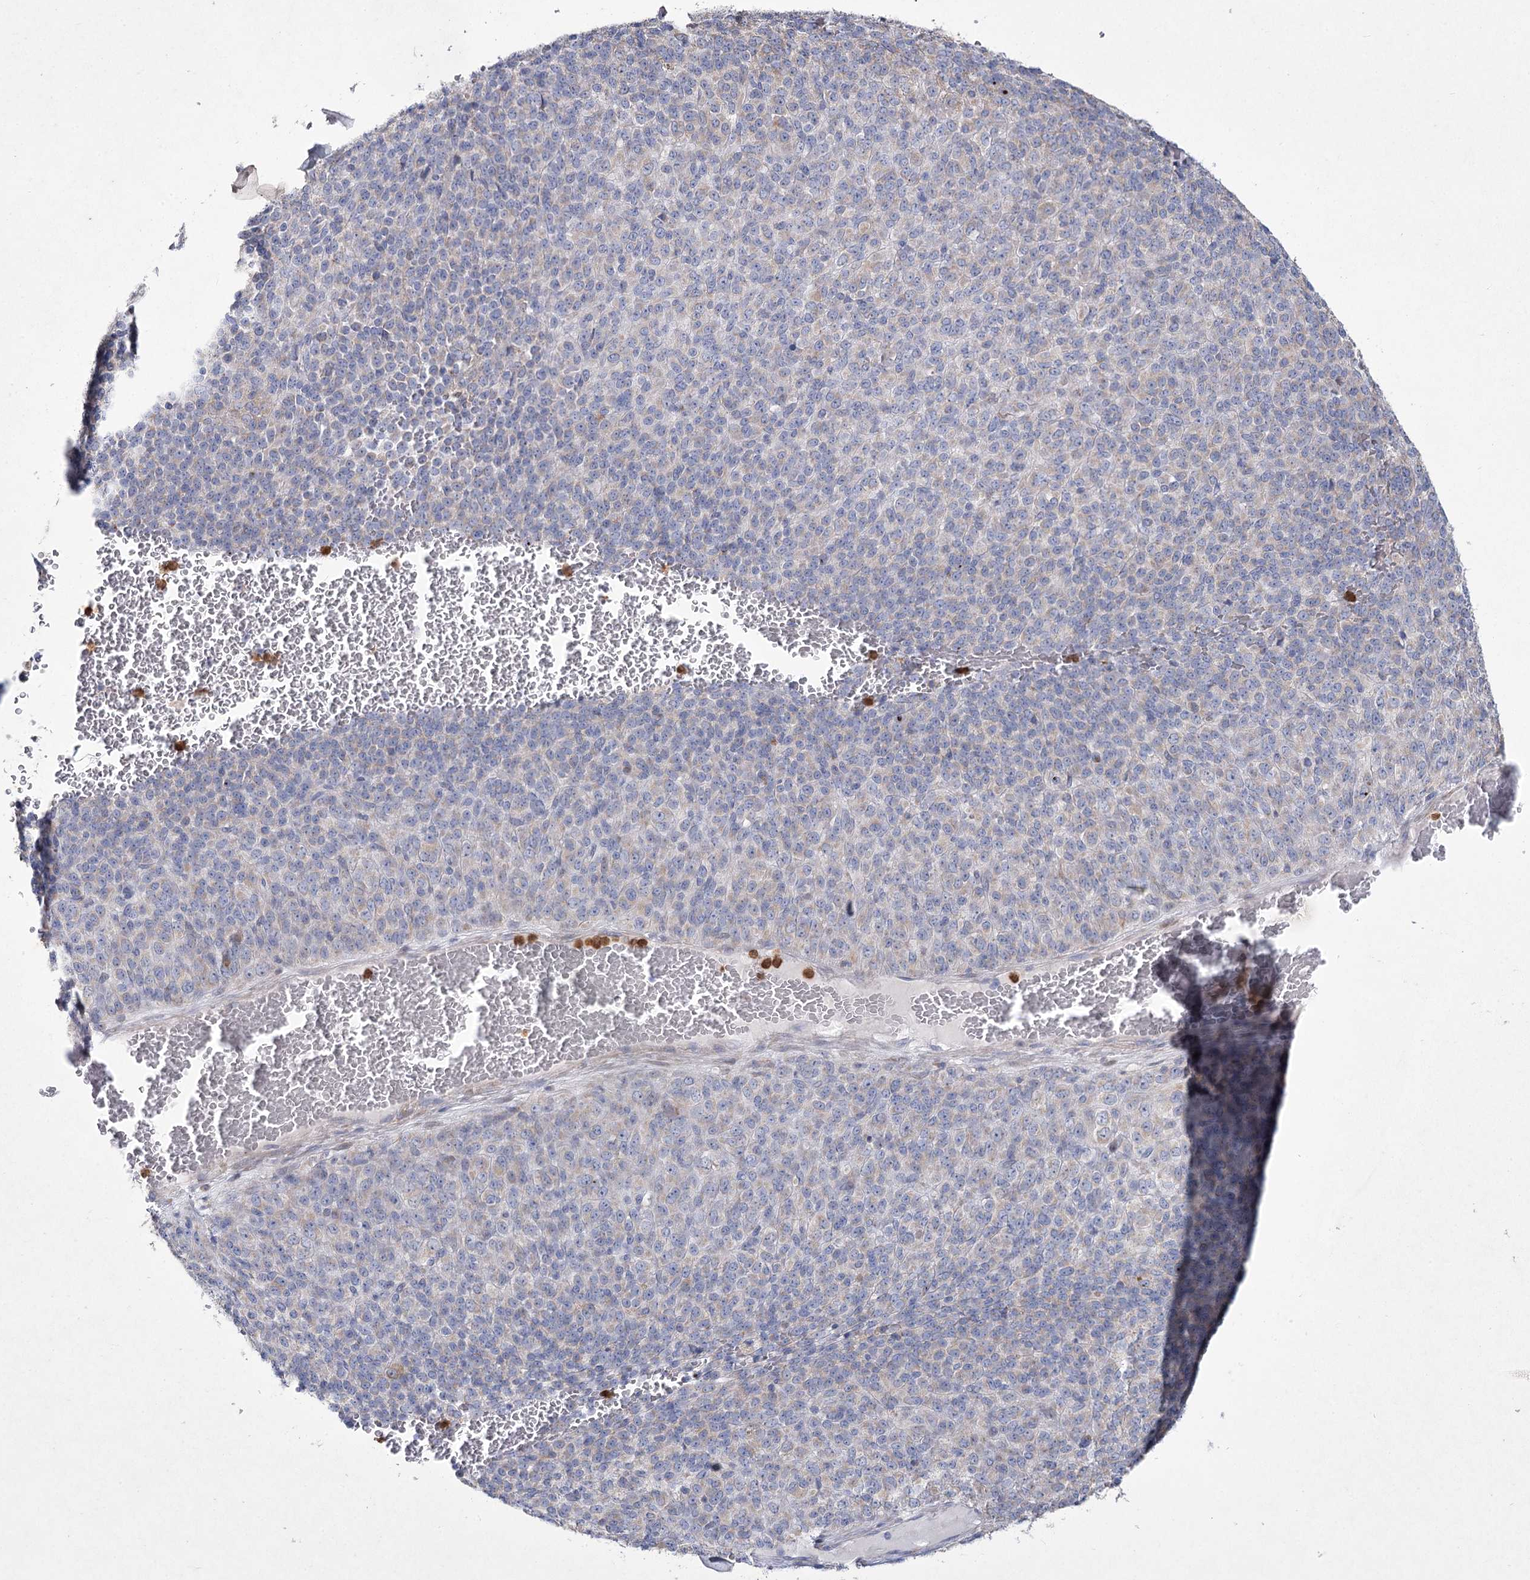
{"staining": {"intensity": "negative", "quantity": "none", "location": "none"}, "tissue": "melanoma", "cell_type": "Tumor cells", "image_type": "cancer", "snomed": [{"axis": "morphology", "description": "Malignant melanoma, Metastatic site"}, {"axis": "topography", "description": "Brain"}], "caption": "There is no significant expression in tumor cells of malignant melanoma (metastatic site).", "gene": "NIPAL4", "patient": {"sex": "female", "age": 56}}